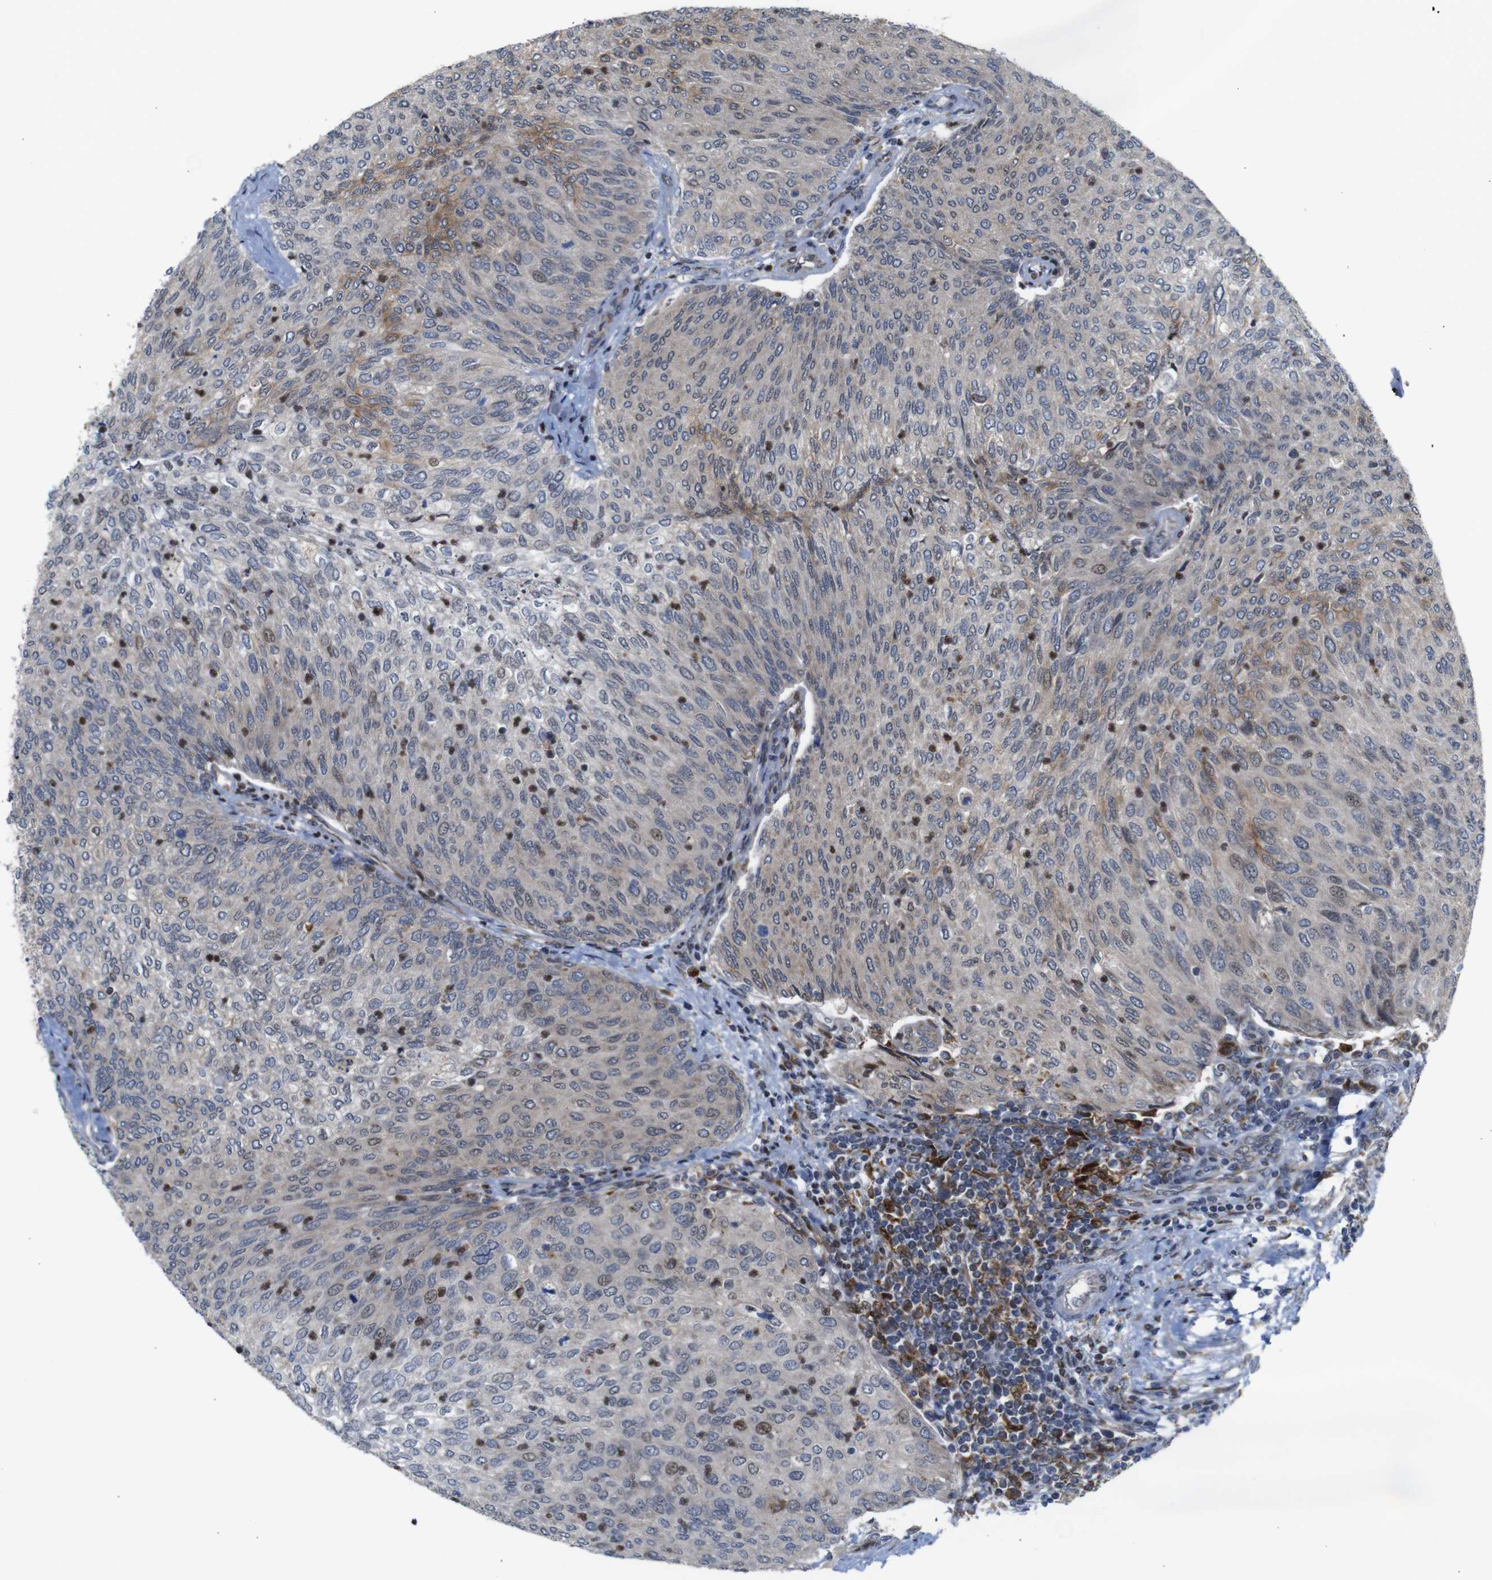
{"staining": {"intensity": "weak", "quantity": "<25%", "location": "cytoplasmic/membranous"}, "tissue": "urothelial cancer", "cell_type": "Tumor cells", "image_type": "cancer", "snomed": [{"axis": "morphology", "description": "Urothelial carcinoma, Low grade"}, {"axis": "topography", "description": "Urinary bladder"}], "caption": "This is an IHC micrograph of human urothelial cancer. There is no staining in tumor cells.", "gene": "PTPN1", "patient": {"sex": "female", "age": 79}}